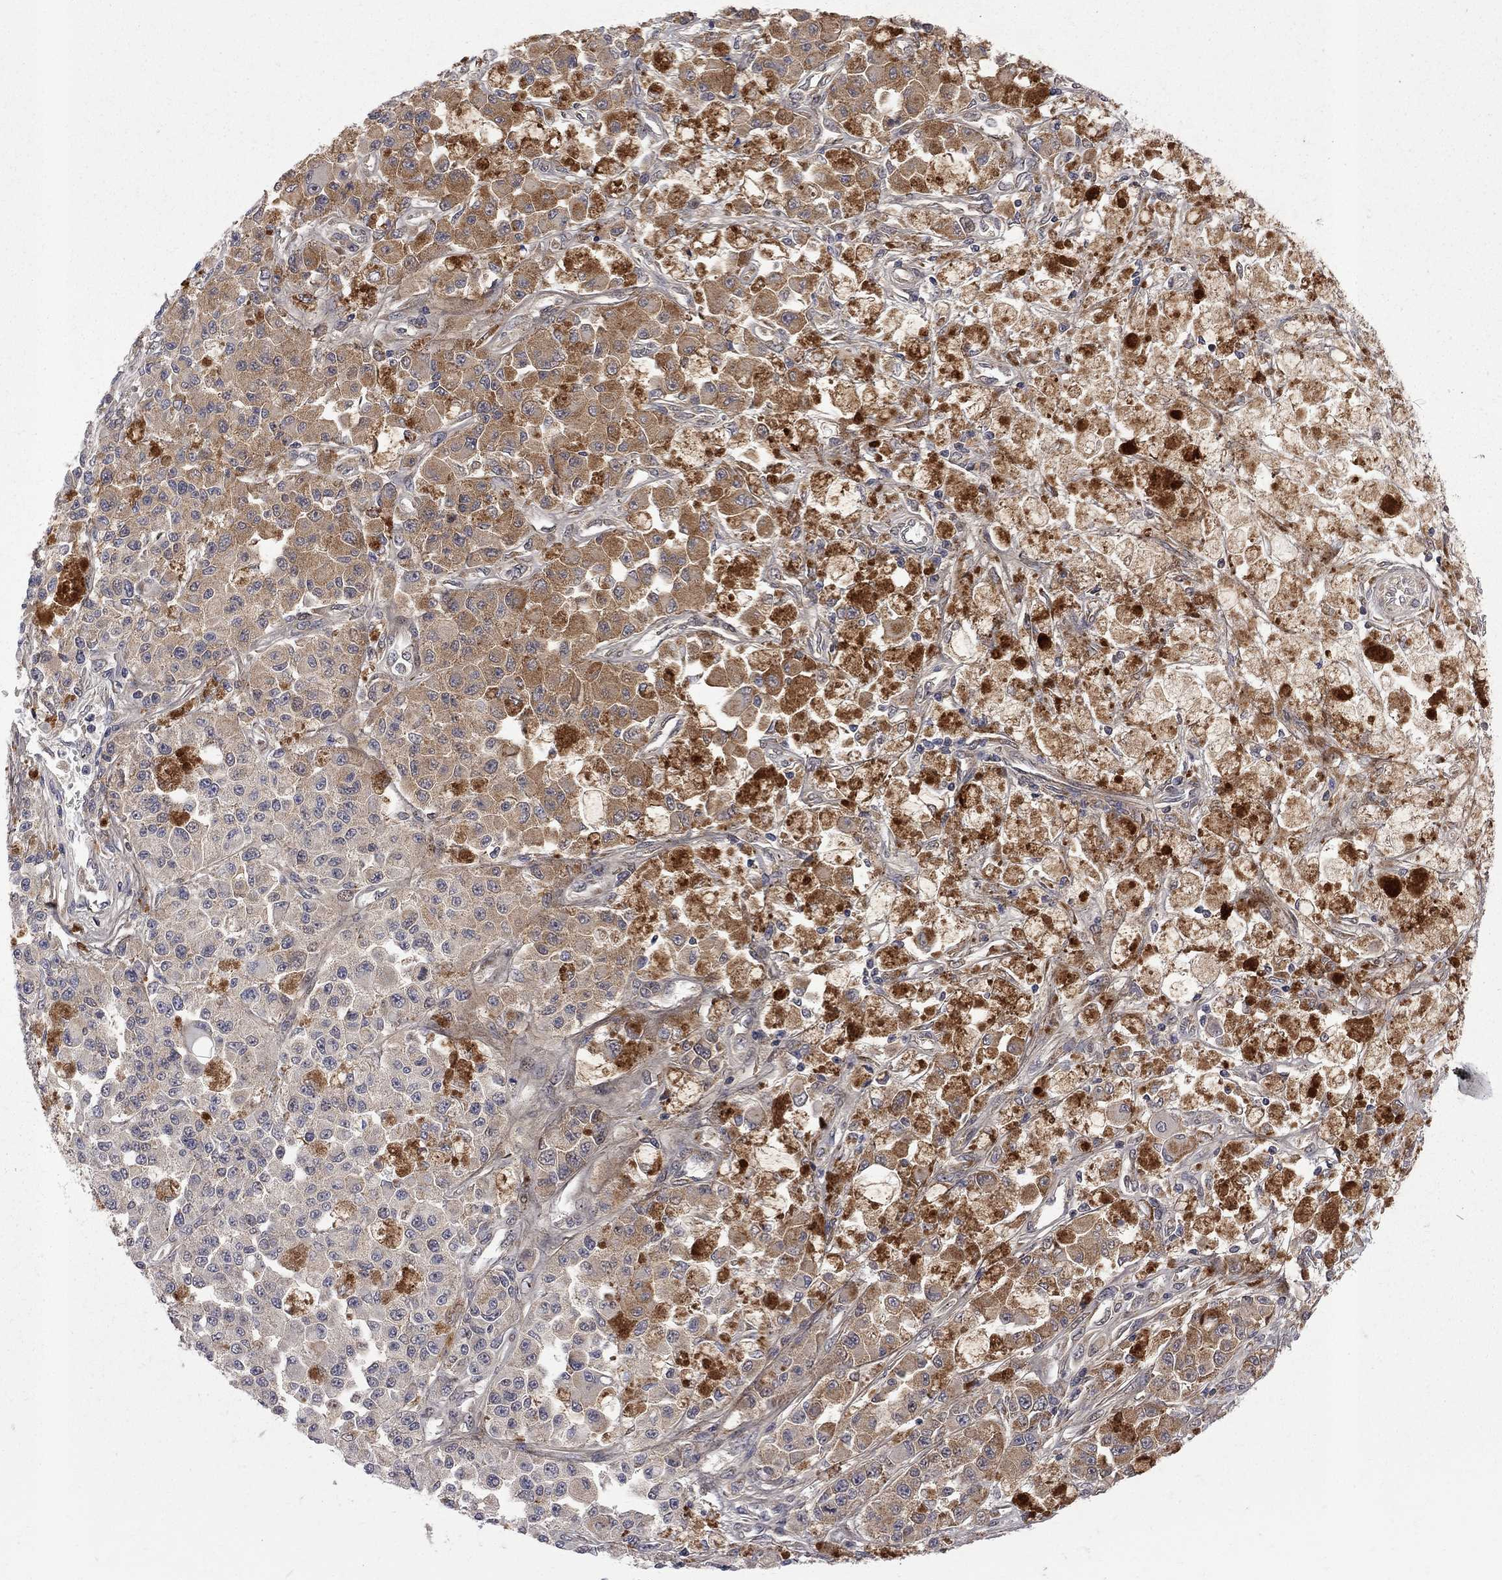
{"staining": {"intensity": "weak", "quantity": ">75%", "location": "cytoplasmic/membranous"}, "tissue": "melanoma", "cell_type": "Tumor cells", "image_type": "cancer", "snomed": [{"axis": "morphology", "description": "Malignant melanoma, NOS"}, {"axis": "topography", "description": "Skin"}], "caption": "A histopathology image of malignant melanoma stained for a protein displays weak cytoplasmic/membranous brown staining in tumor cells.", "gene": "CNOT11", "patient": {"sex": "female", "age": 58}}